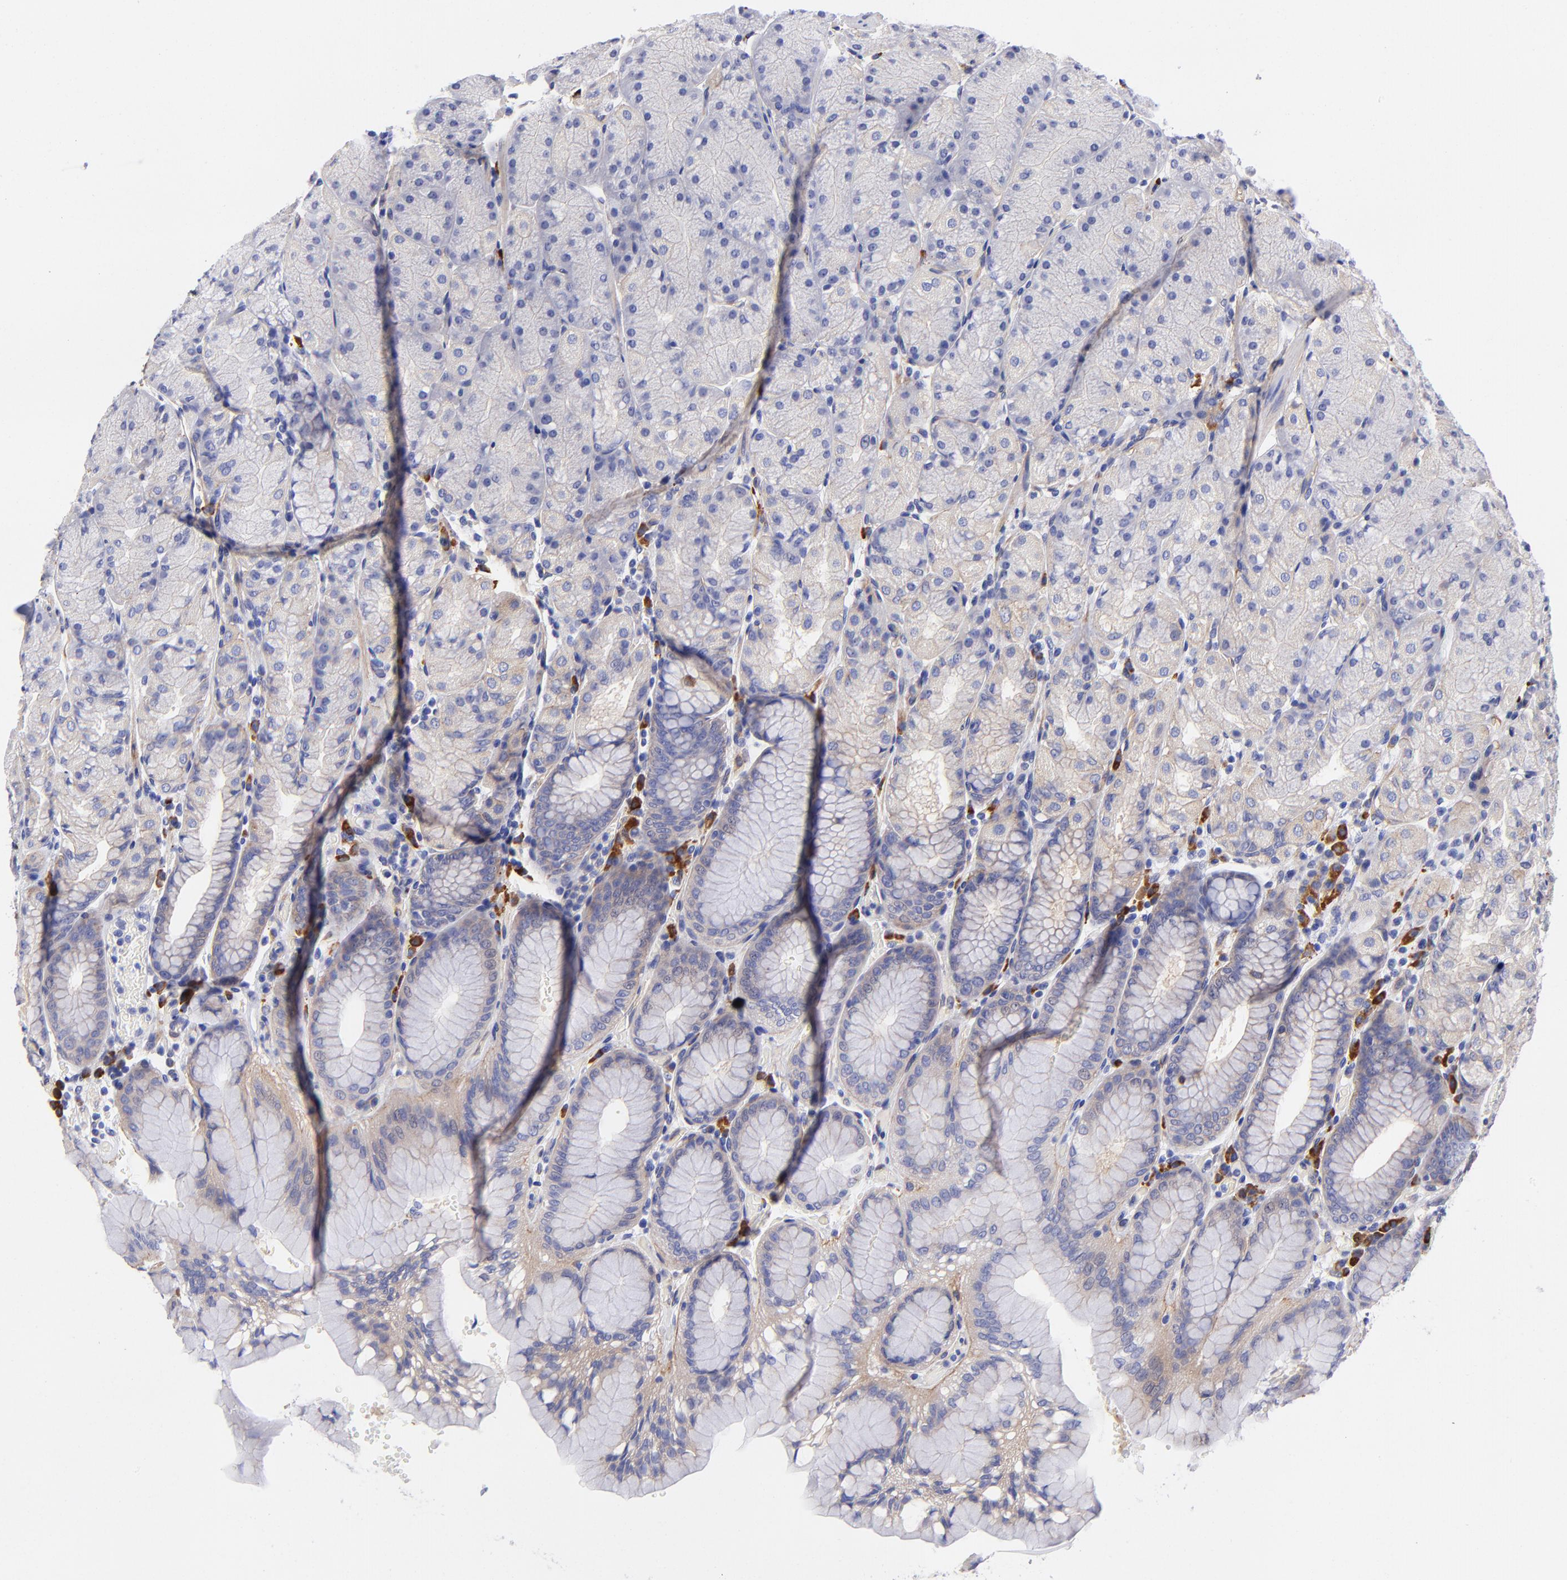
{"staining": {"intensity": "weak", "quantity": "25%-75%", "location": "cytoplasmic/membranous"}, "tissue": "stomach", "cell_type": "Glandular cells", "image_type": "normal", "snomed": [{"axis": "morphology", "description": "Normal tissue, NOS"}, {"axis": "topography", "description": "Stomach, upper"}, {"axis": "topography", "description": "Stomach"}], "caption": "Immunohistochemistry micrograph of benign stomach: human stomach stained using immunohistochemistry shows low levels of weak protein expression localized specifically in the cytoplasmic/membranous of glandular cells, appearing as a cytoplasmic/membranous brown color.", "gene": "PPFIBP1", "patient": {"sex": "male", "age": 76}}